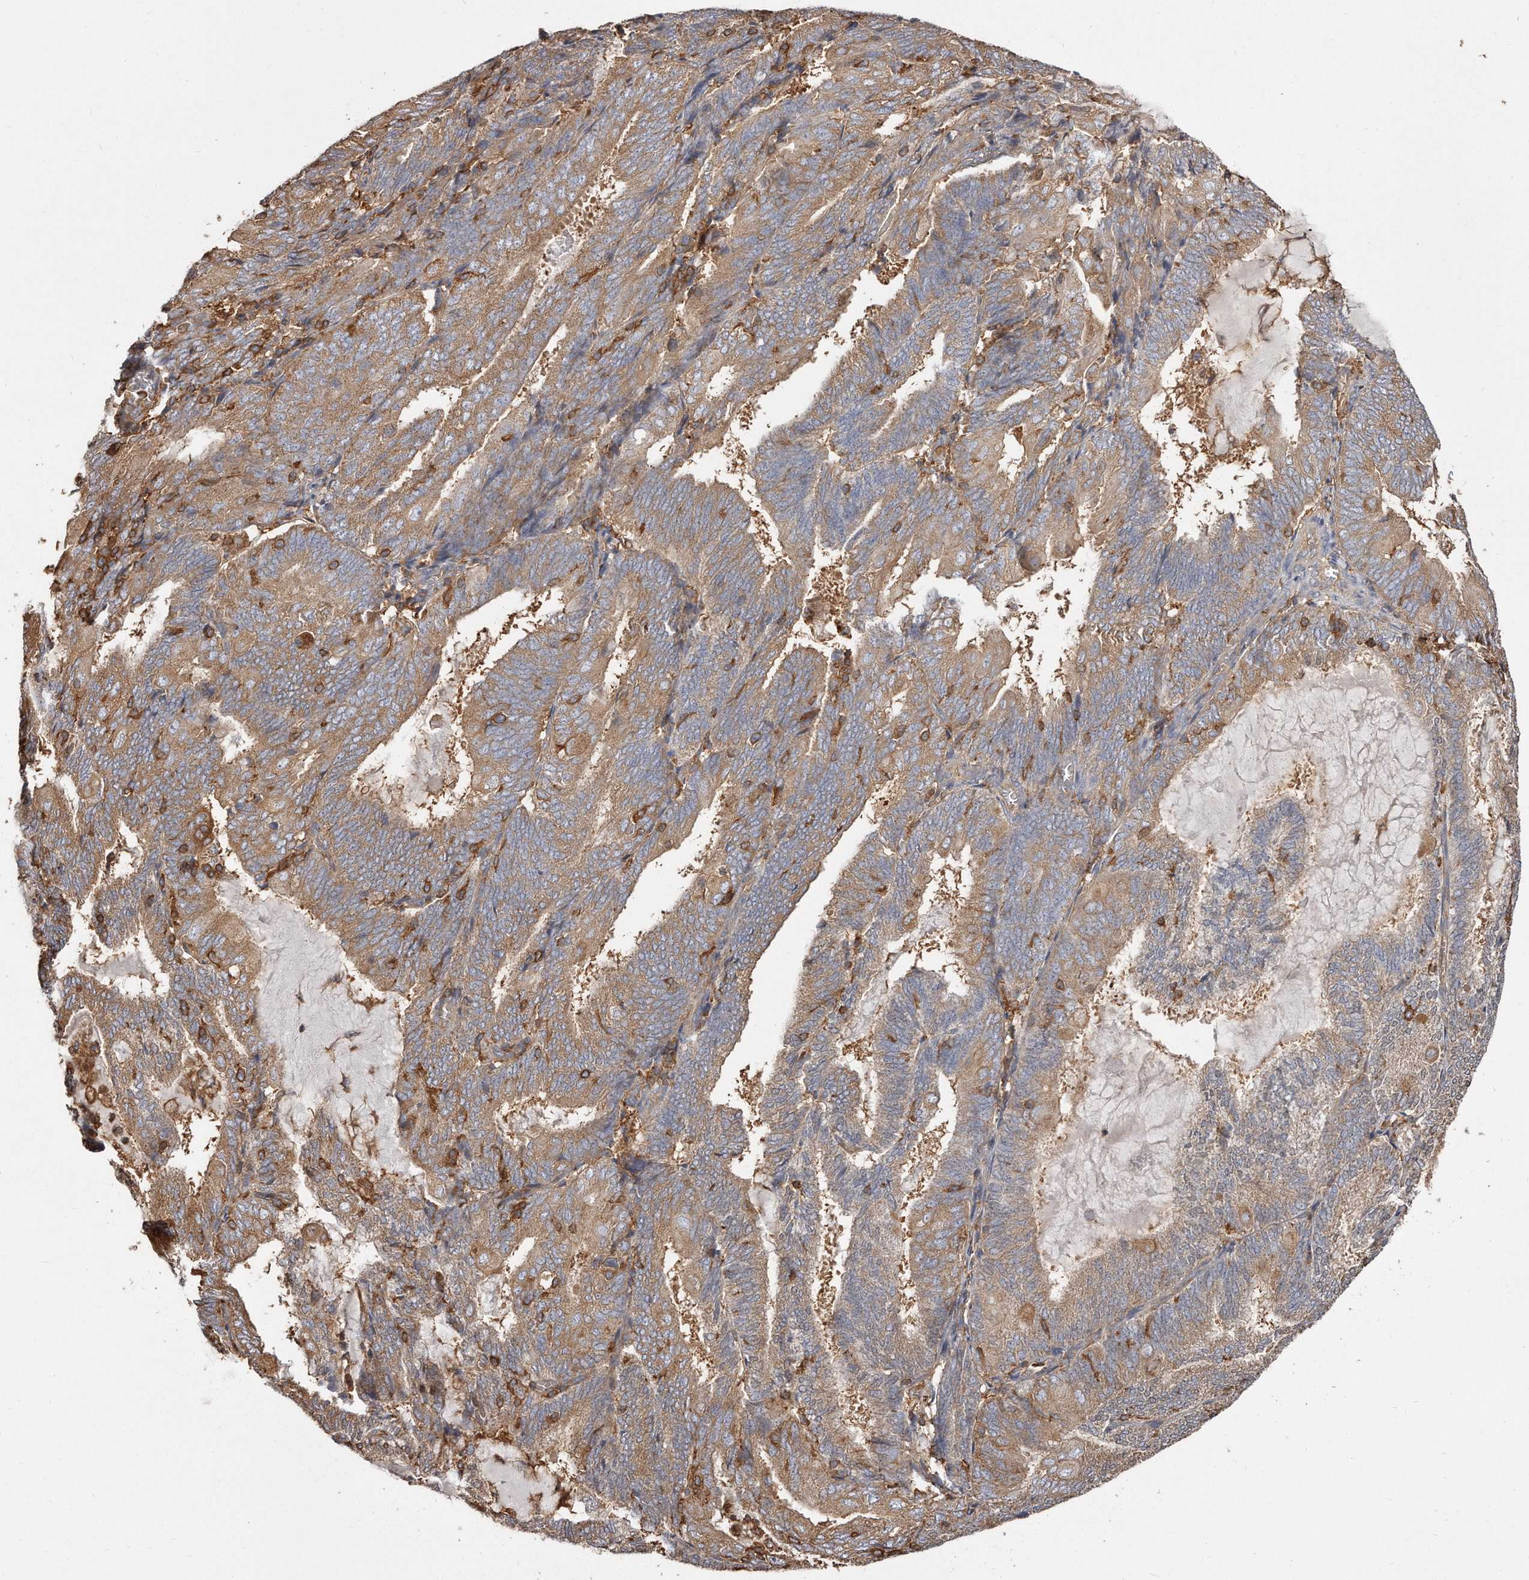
{"staining": {"intensity": "weak", "quantity": ">75%", "location": "cytoplasmic/membranous"}, "tissue": "endometrial cancer", "cell_type": "Tumor cells", "image_type": "cancer", "snomed": [{"axis": "morphology", "description": "Adenocarcinoma, NOS"}, {"axis": "topography", "description": "Endometrium"}], "caption": "Immunohistochemical staining of human endometrial cancer (adenocarcinoma) demonstrates weak cytoplasmic/membranous protein positivity in approximately >75% of tumor cells.", "gene": "CAP1", "patient": {"sex": "female", "age": 81}}